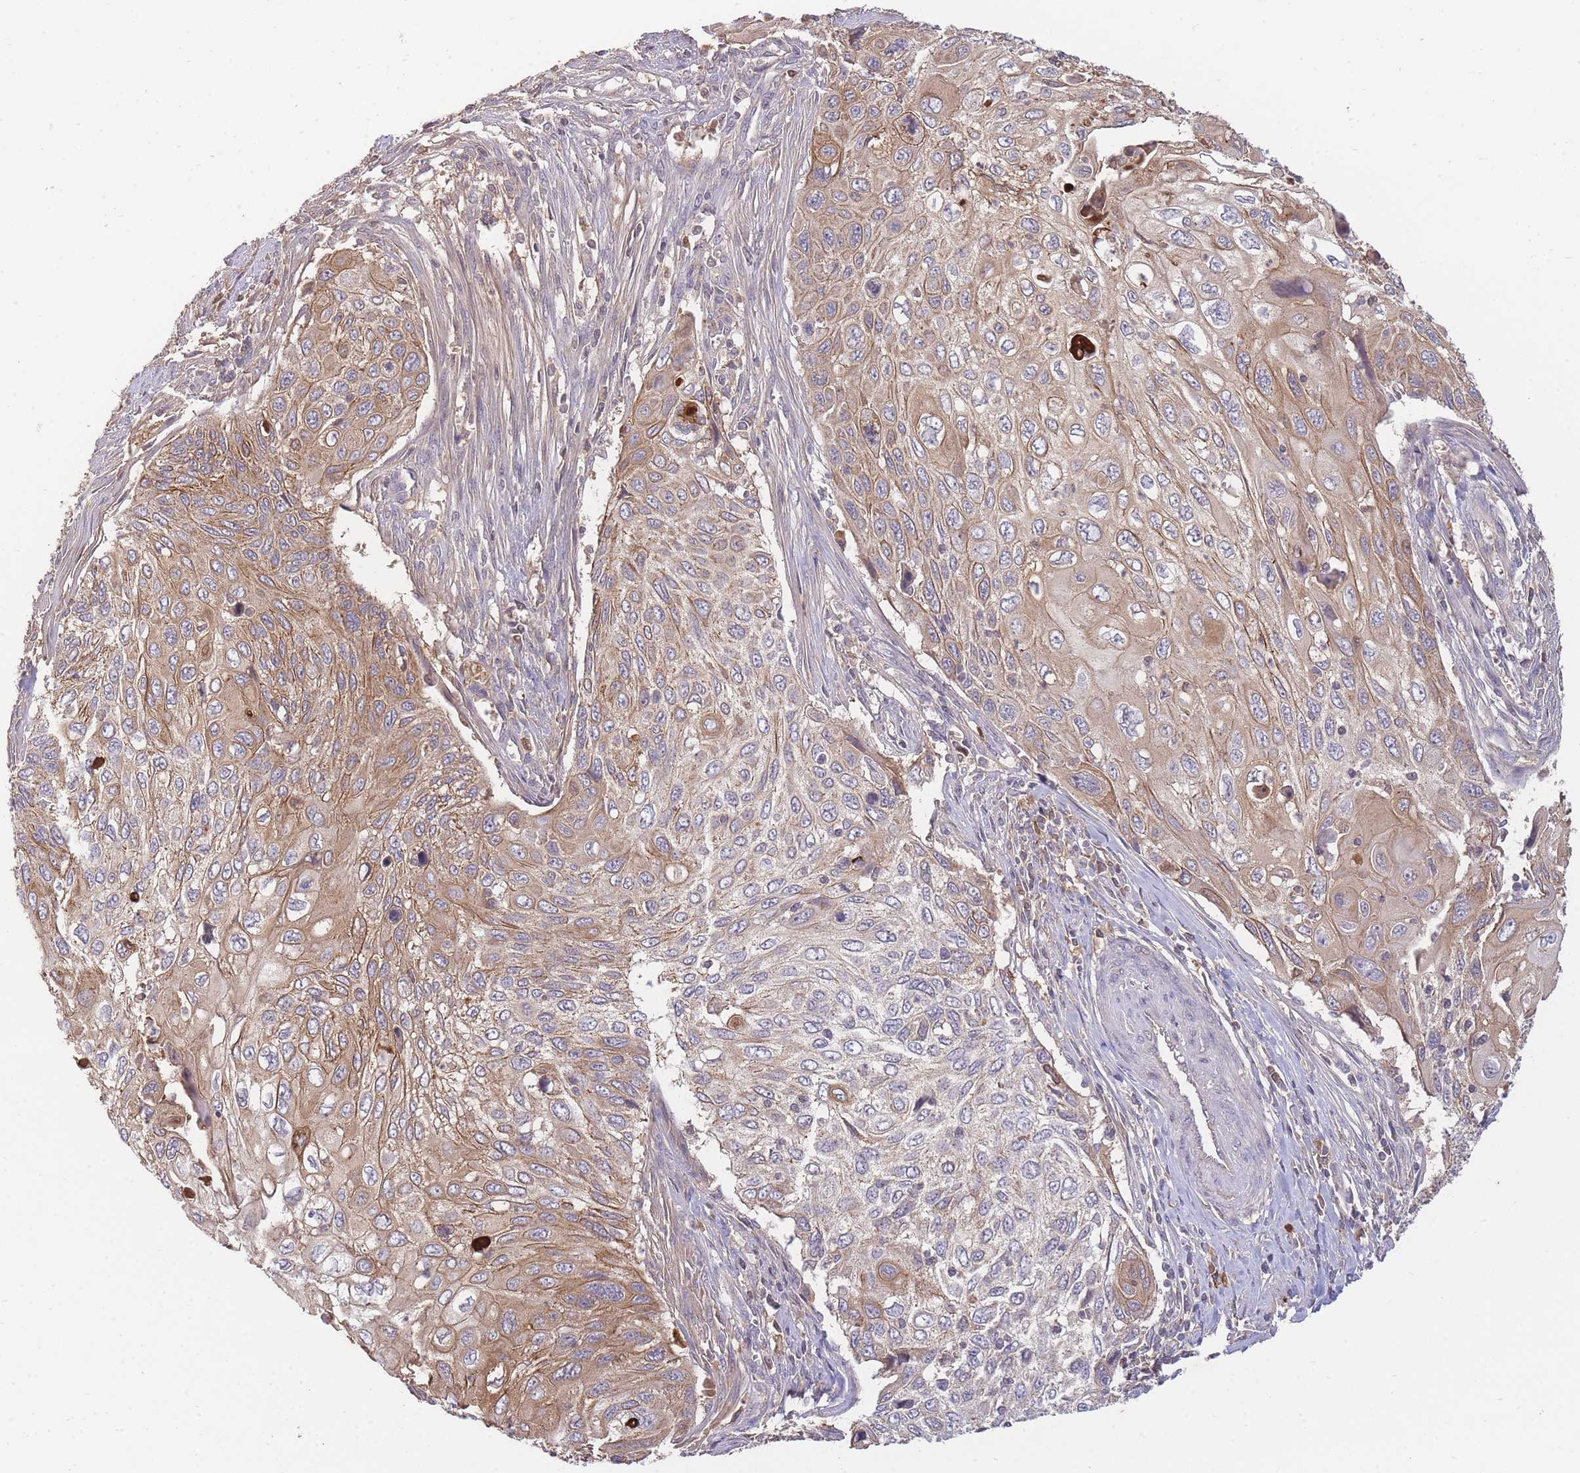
{"staining": {"intensity": "moderate", "quantity": "25%-75%", "location": "cytoplasmic/membranous"}, "tissue": "cervical cancer", "cell_type": "Tumor cells", "image_type": "cancer", "snomed": [{"axis": "morphology", "description": "Squamous cell carcinoma, NOS"}, {"axis": "topography", "description": "Cervix"}], "caption": "The photomicrograph demonstrates staining of cervical cancer, revealing moderate cytoplasmic/membranous protein expression (brown color) within tumor cells.", "gene": "RALGDS", "patient": {"sex": "female", "age": 70}}